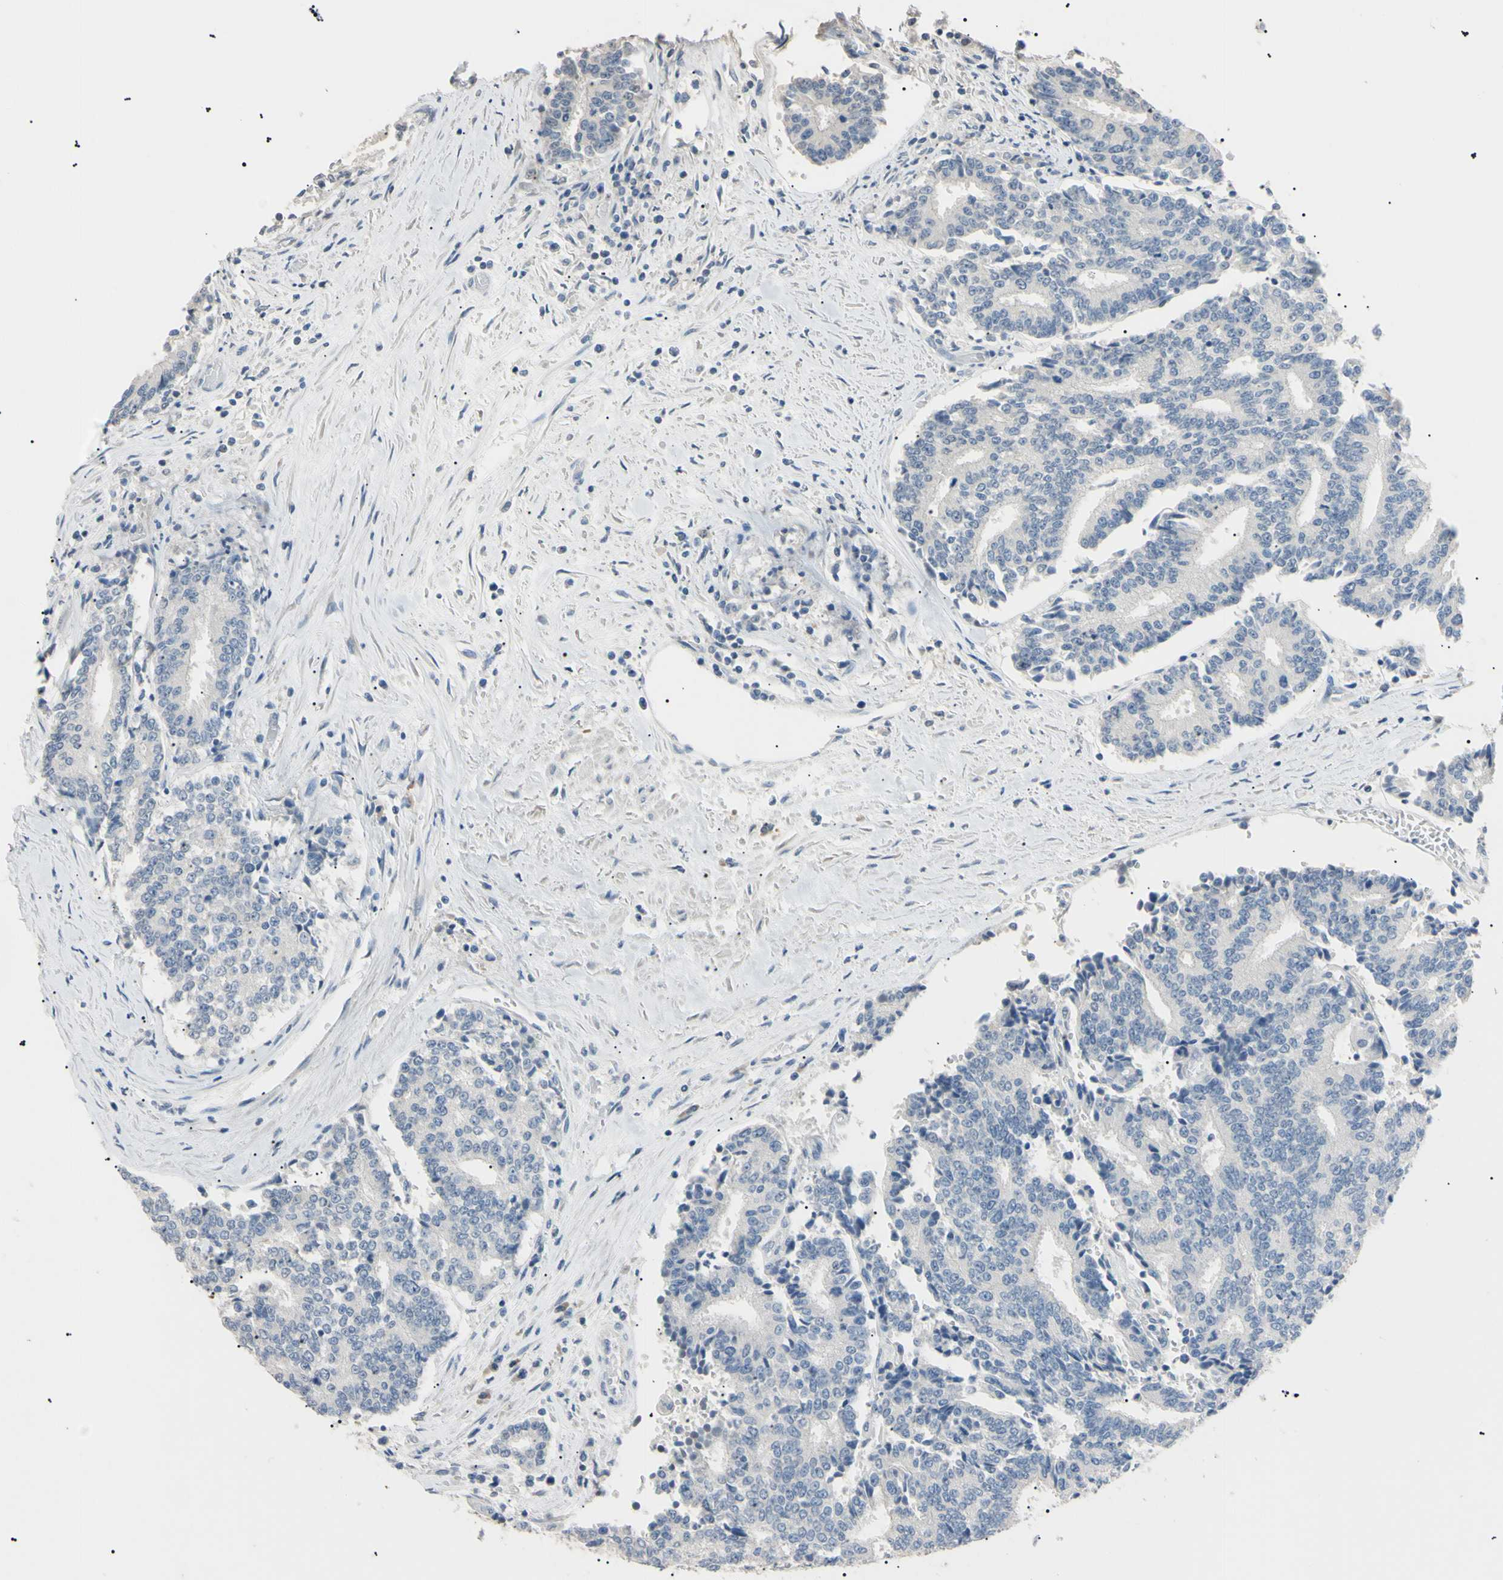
{"staining": {"intensity": "negative", "quantity": "none", "location": "none"}, "tissue": "prostate cancer", "cell_type": "Tumor cells", "image_type": "cancer", "snomed": [{"axis": "morphology", "description": "Adenocarcinoma, Medium grade"}, {"axis": "topography", "description": "Prostate"}], "caption": "Human prostate cancer (adenocarcinoma (medium-grade)) stained for a protein using immunohistochemistry demonstrates no expression in tumor cells.", "gene": "CGB3", "patient": {"sex": "male", "age": 60}}